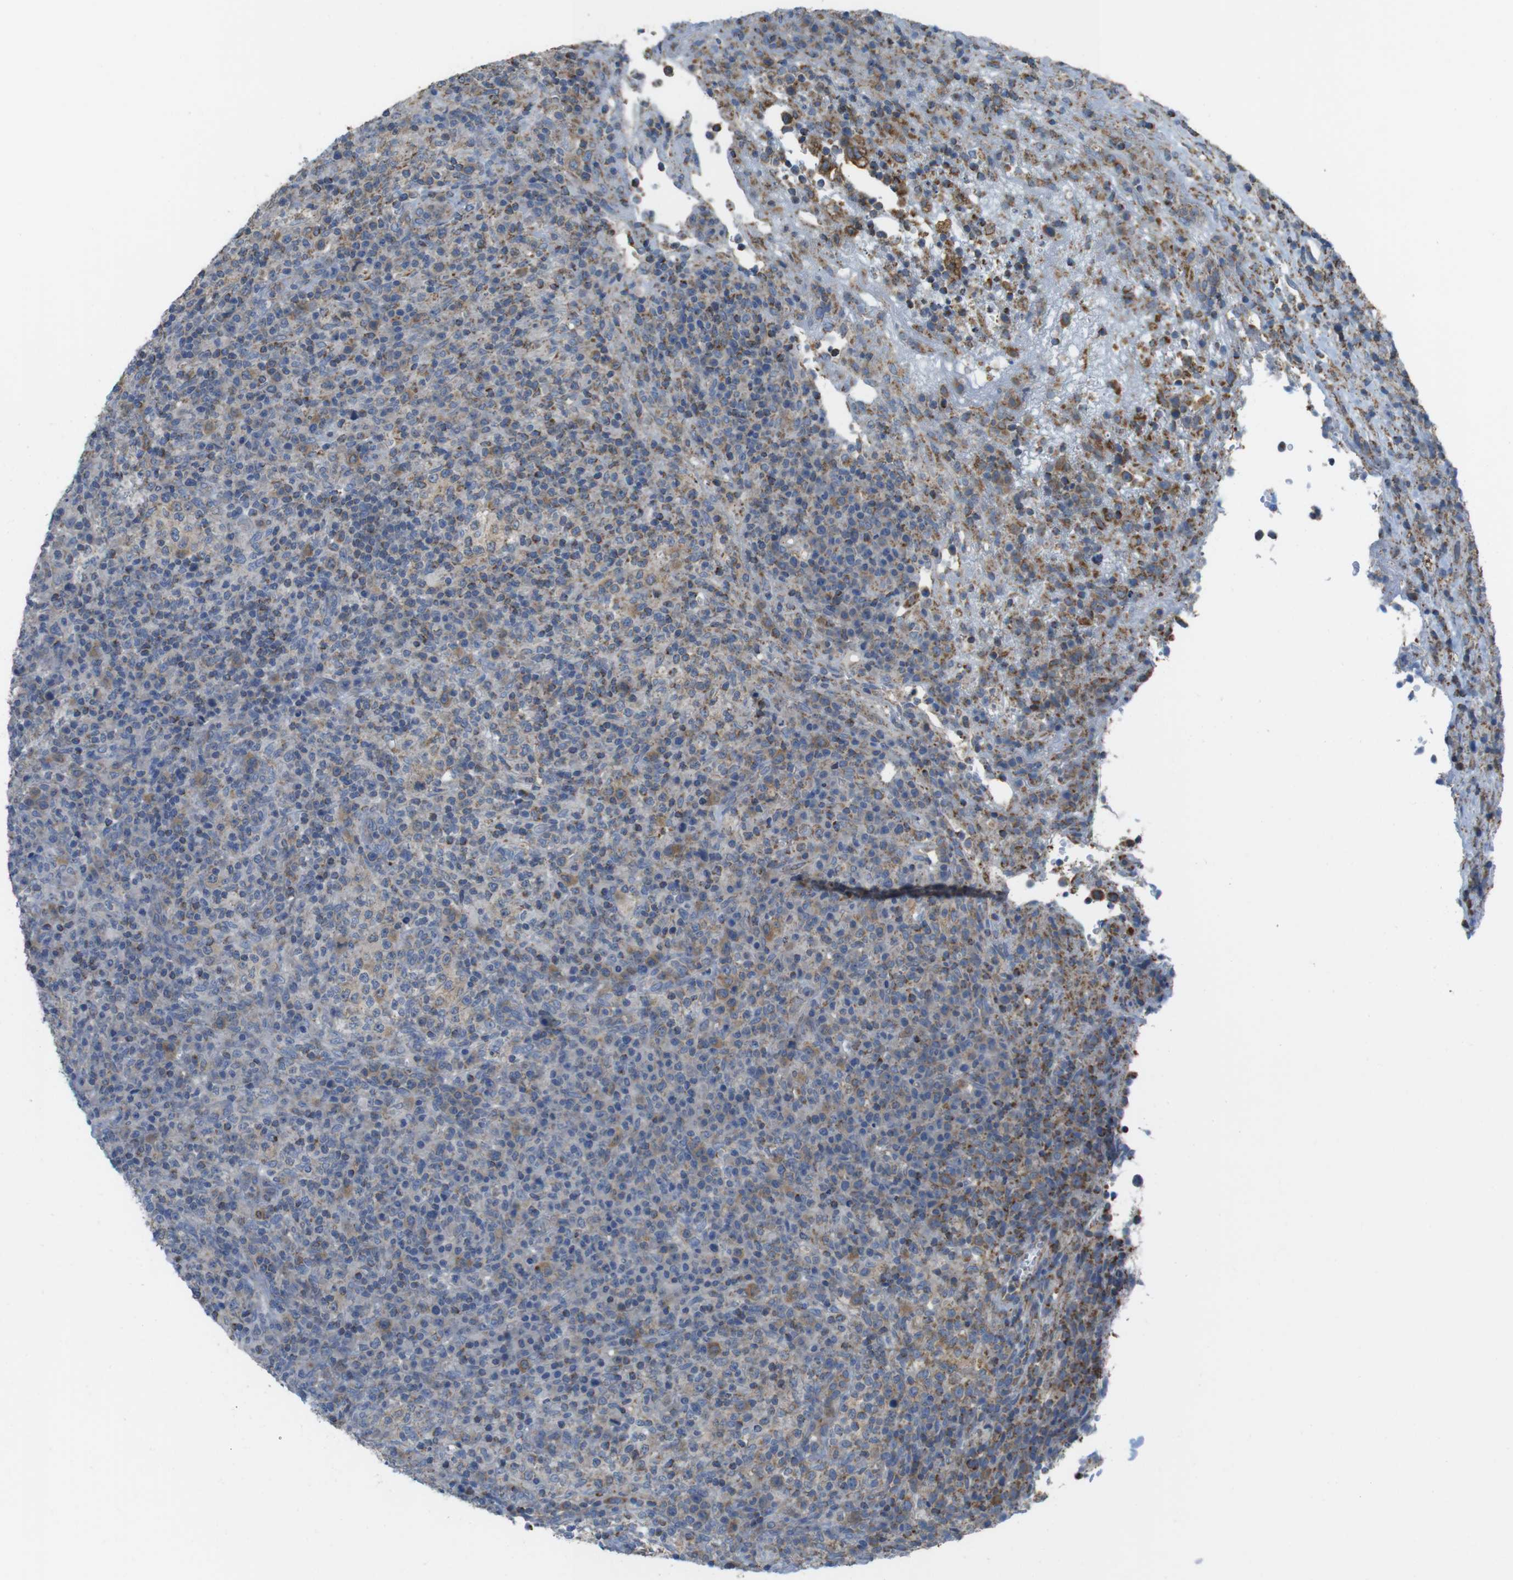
{"staining": {"intensity": "weak", "quantity": "25%-75%", "location": "cytoplasmic/membranous"}, "tissue": "lymphoma", "cell_type": "Tumor cells", "image_type": "cancer", "snomed": [{"axis": "morphology", "description": "Malignant lymphoma, non-Hodgkin's type, High grade"}, {"axis": "topography", "description": "Lymph node"}], "caption": "An IHC image of tumor tissue is shown. Protein staining in brown highlights weak cytoplasmic/membranous positivity in lymphoma within tumor cells.", "gene": "GRIK2", "patient": {"sex": "female", "age": 76}}